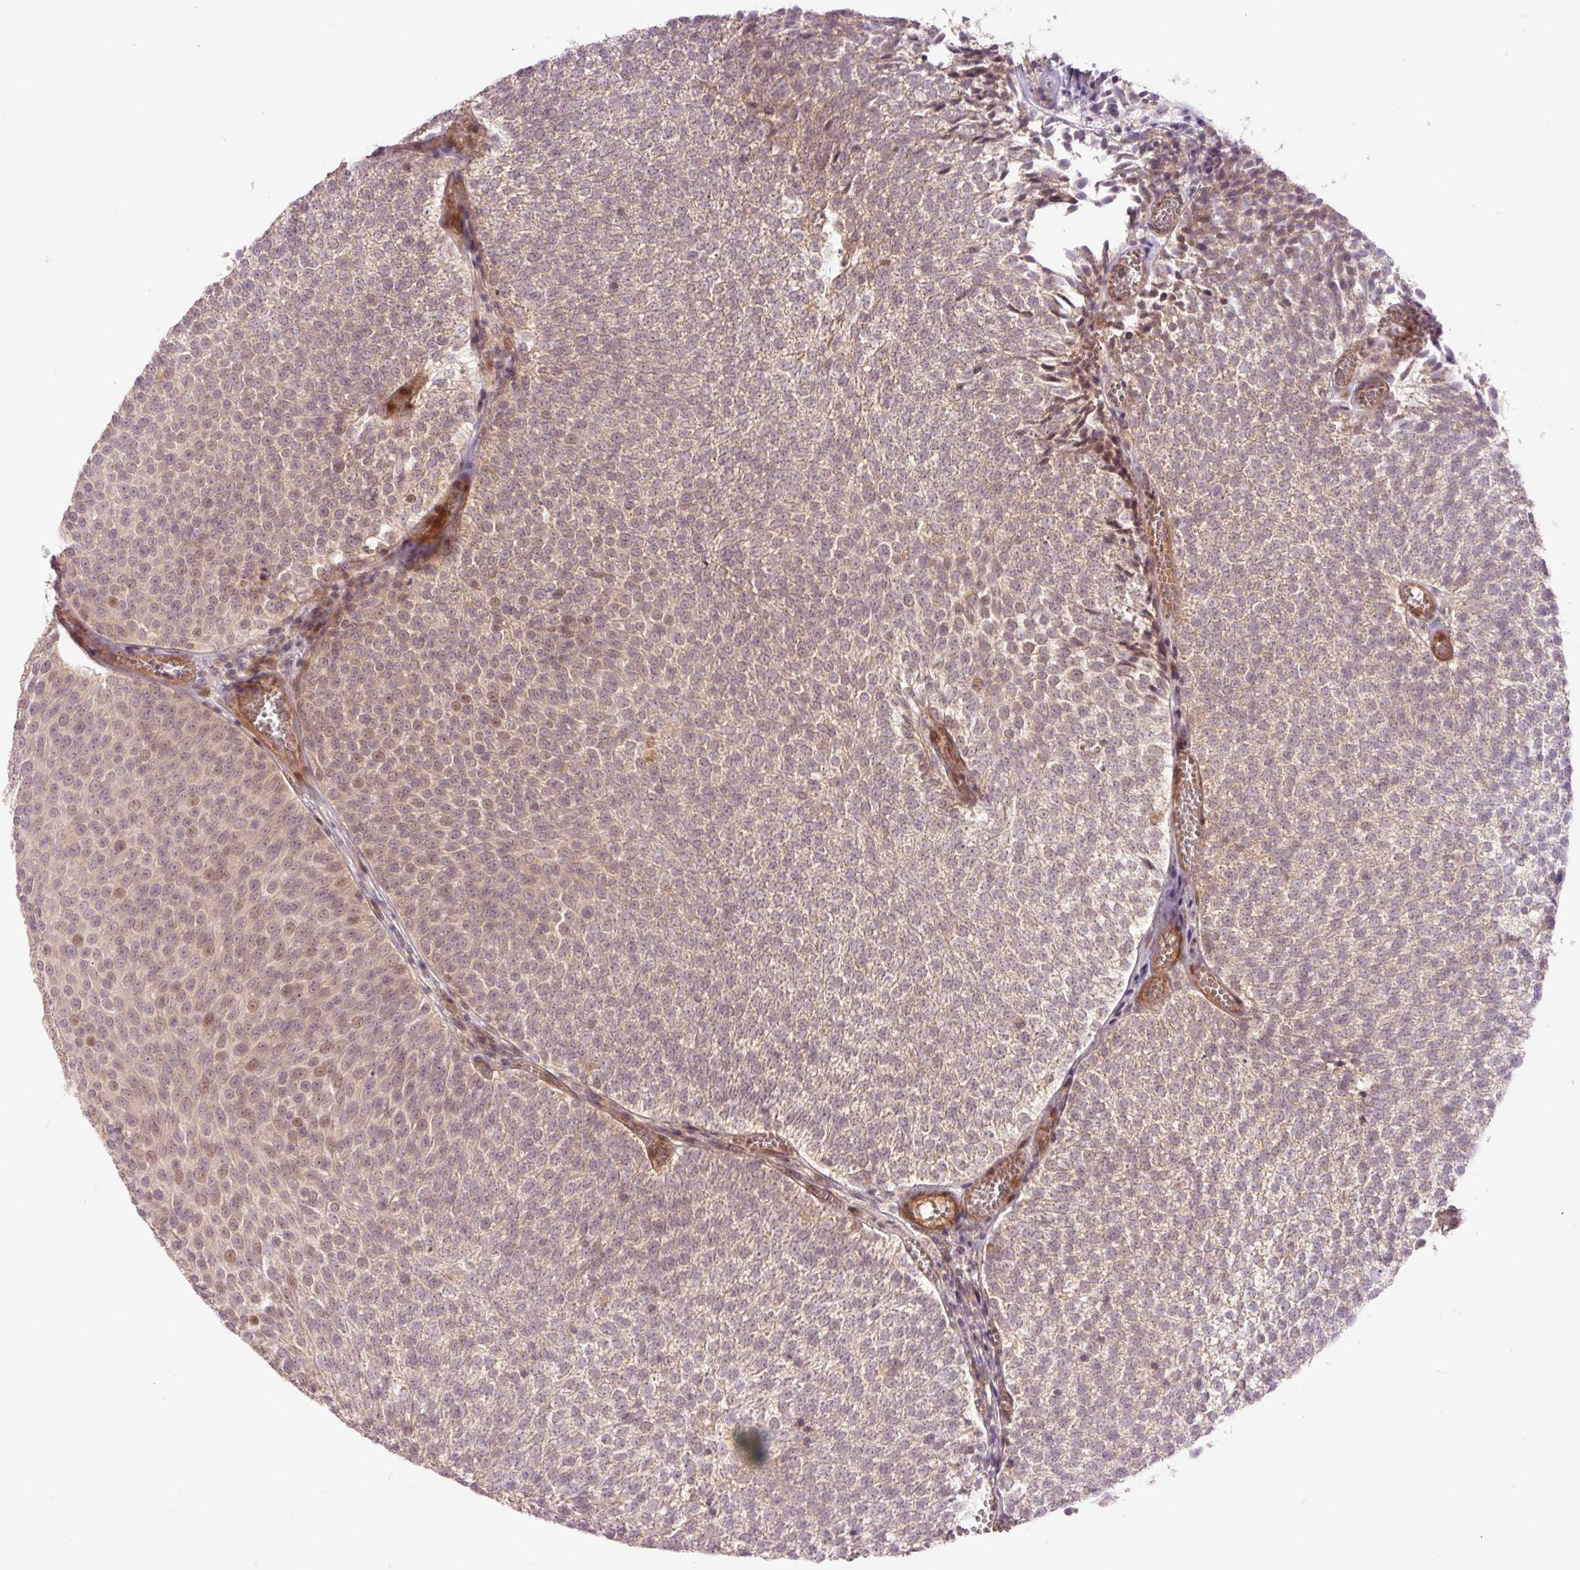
{"staining": {"intensity": "moderate", "quantity": "25%-75%", "location": "cytoplasmic/membranous,nuclear"}, "tissue": "urothelial cancer", "cell_type": "Tumor cells", "image_type": "cancer", "snomed": [{"axis": "morphology", "description": "Urothelial carcinoma, Low grade"}, {"axis": "topography", "description": "Urinary bladder"}], "caption": "Moderate cytoplasmic/membranous and nuclear protein staining is seen in approximately 25%-75% of tumor cells in low-grade urothelial carcinoma.", "gene": "SLC29A3", "patient": {"sex": "female", "age": 79}}